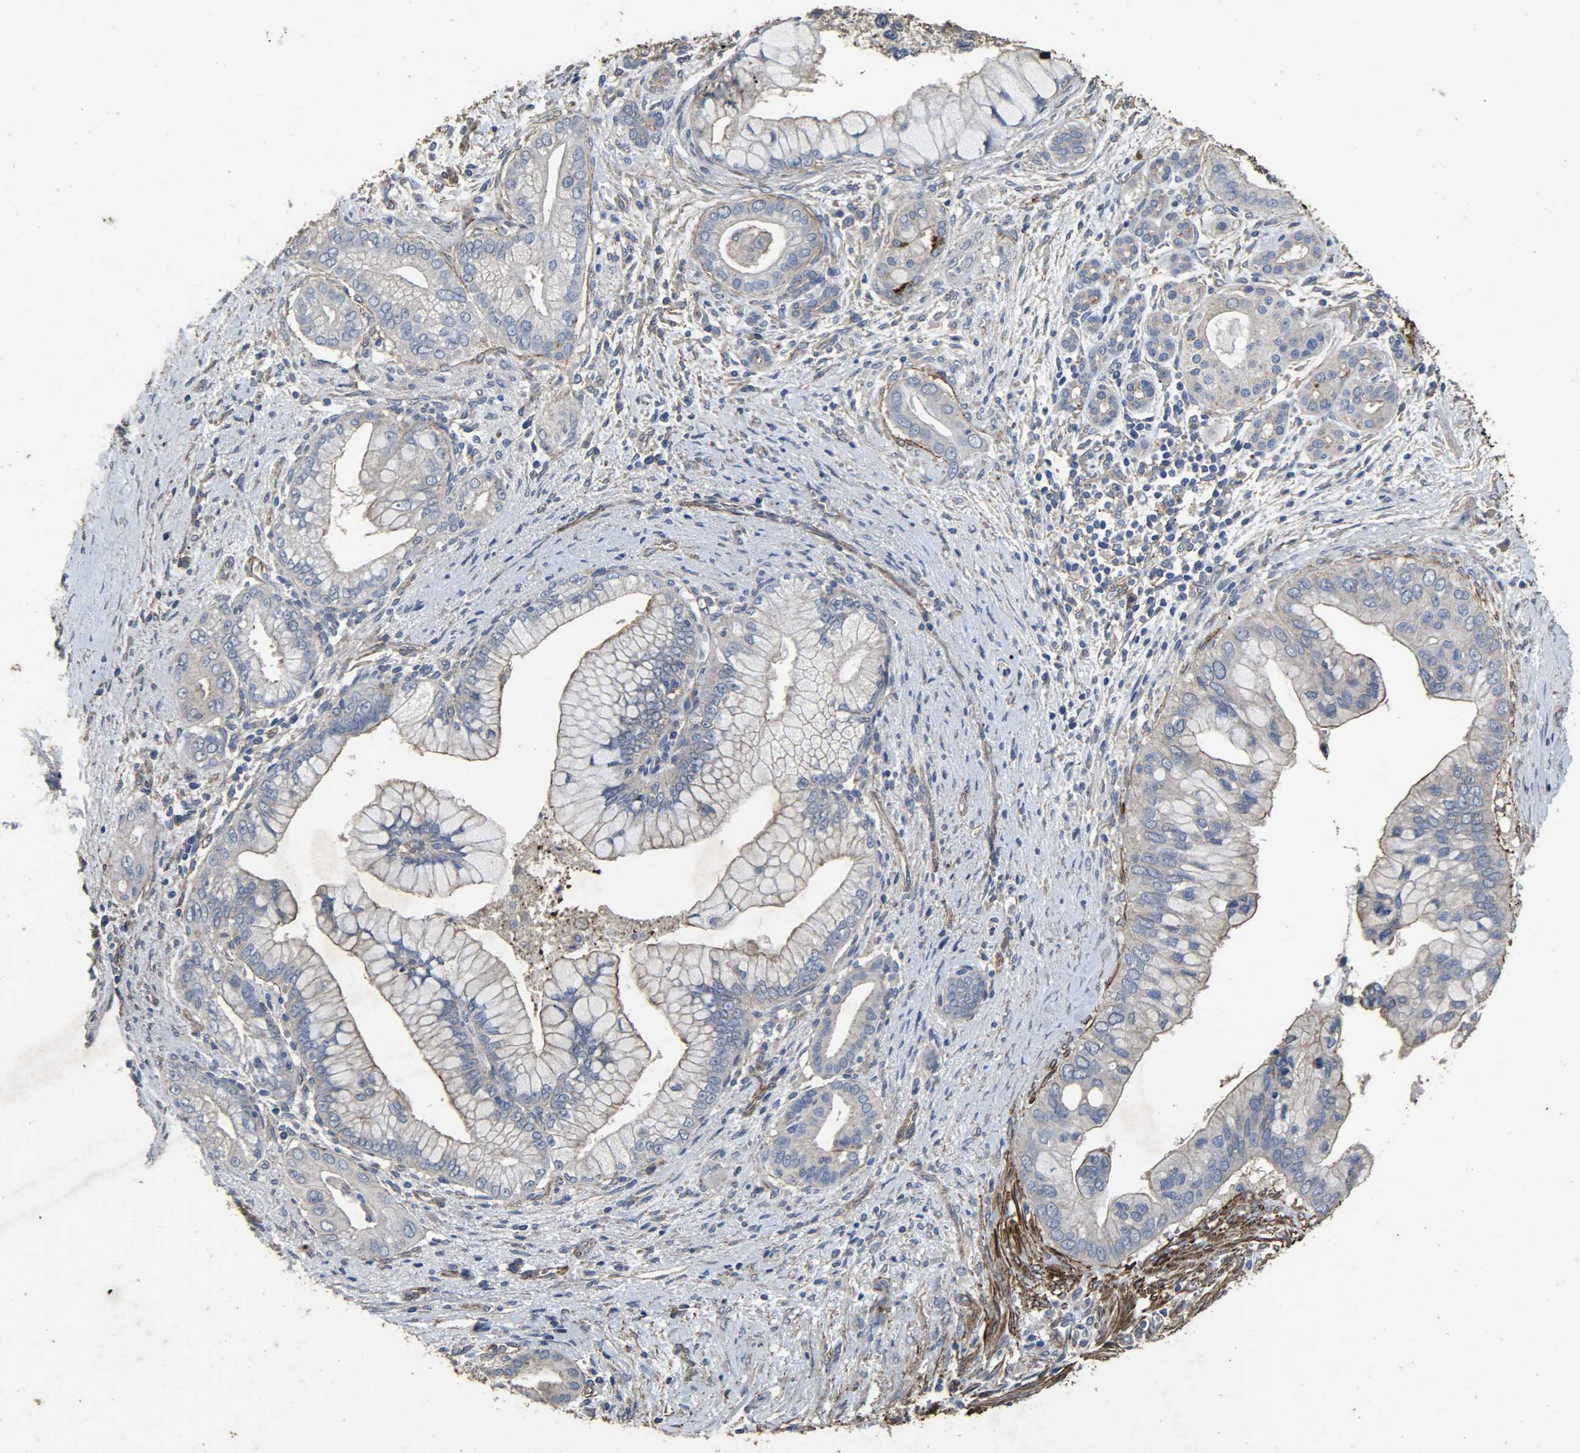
{"staining": {"intensity": "negative", "quantity": "none", "location": "none"}, "tissue": "pancreatic cancer", "cell_type": "Tumor cells", "image_type": "cancer", "snomed": [{"axis": "morphology", "description": "Adenocarcinoma, NOS"}, {"axis": "topography", "description": "Pancreas"}], "caption": "DAB (3,3'-diaminobenzidine) immunohistochemical staining of pancreatic cancer displays no significant staining in tumor cells. (DAB (3,3'-diaminobenzidine) immunohistochemistry with hematoxylin counter stain).", "gene": "TPM4", "patient": {"sex": "male", "age": 59}}